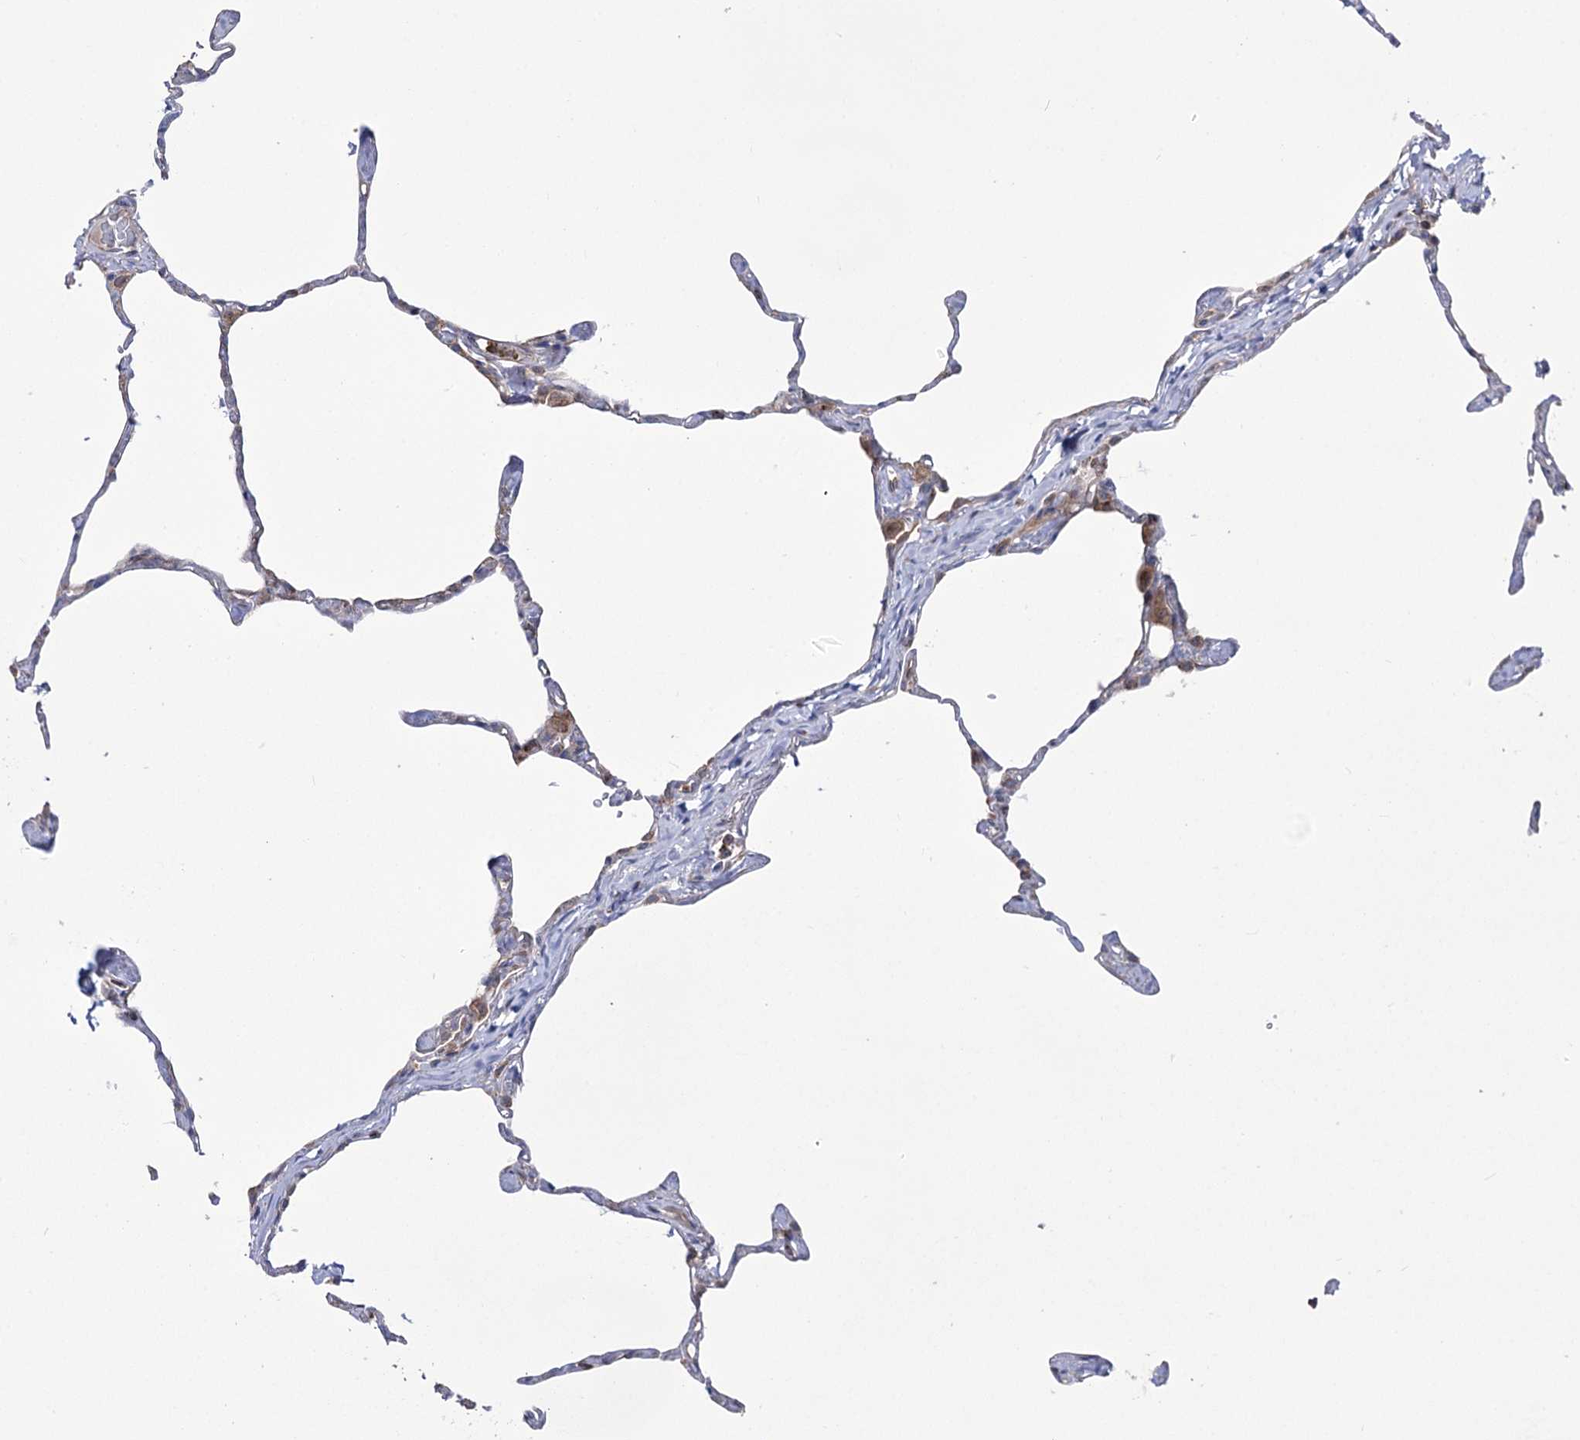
{"staining": {"intensity": "moderate", "quantity": "<25%", "location": "cytoplasmic/membranous"}, "tissue": "lung", "cell_type": "Alveolar cells", "image_type": "normal", "snomed": [{"axis": "morphology", "description": "Normal tissue, NOS"}, {"axis": "topography", "description": "Lung"}], "caption": "An image showing moderate cytoplasmic/membranous staining in about <25% of alveolar cells in unremarkable lung, as visualized by brown immunohistochemical staining.", "gene": "ZNF622", "patient": {"sex": "male", "age": 65}}